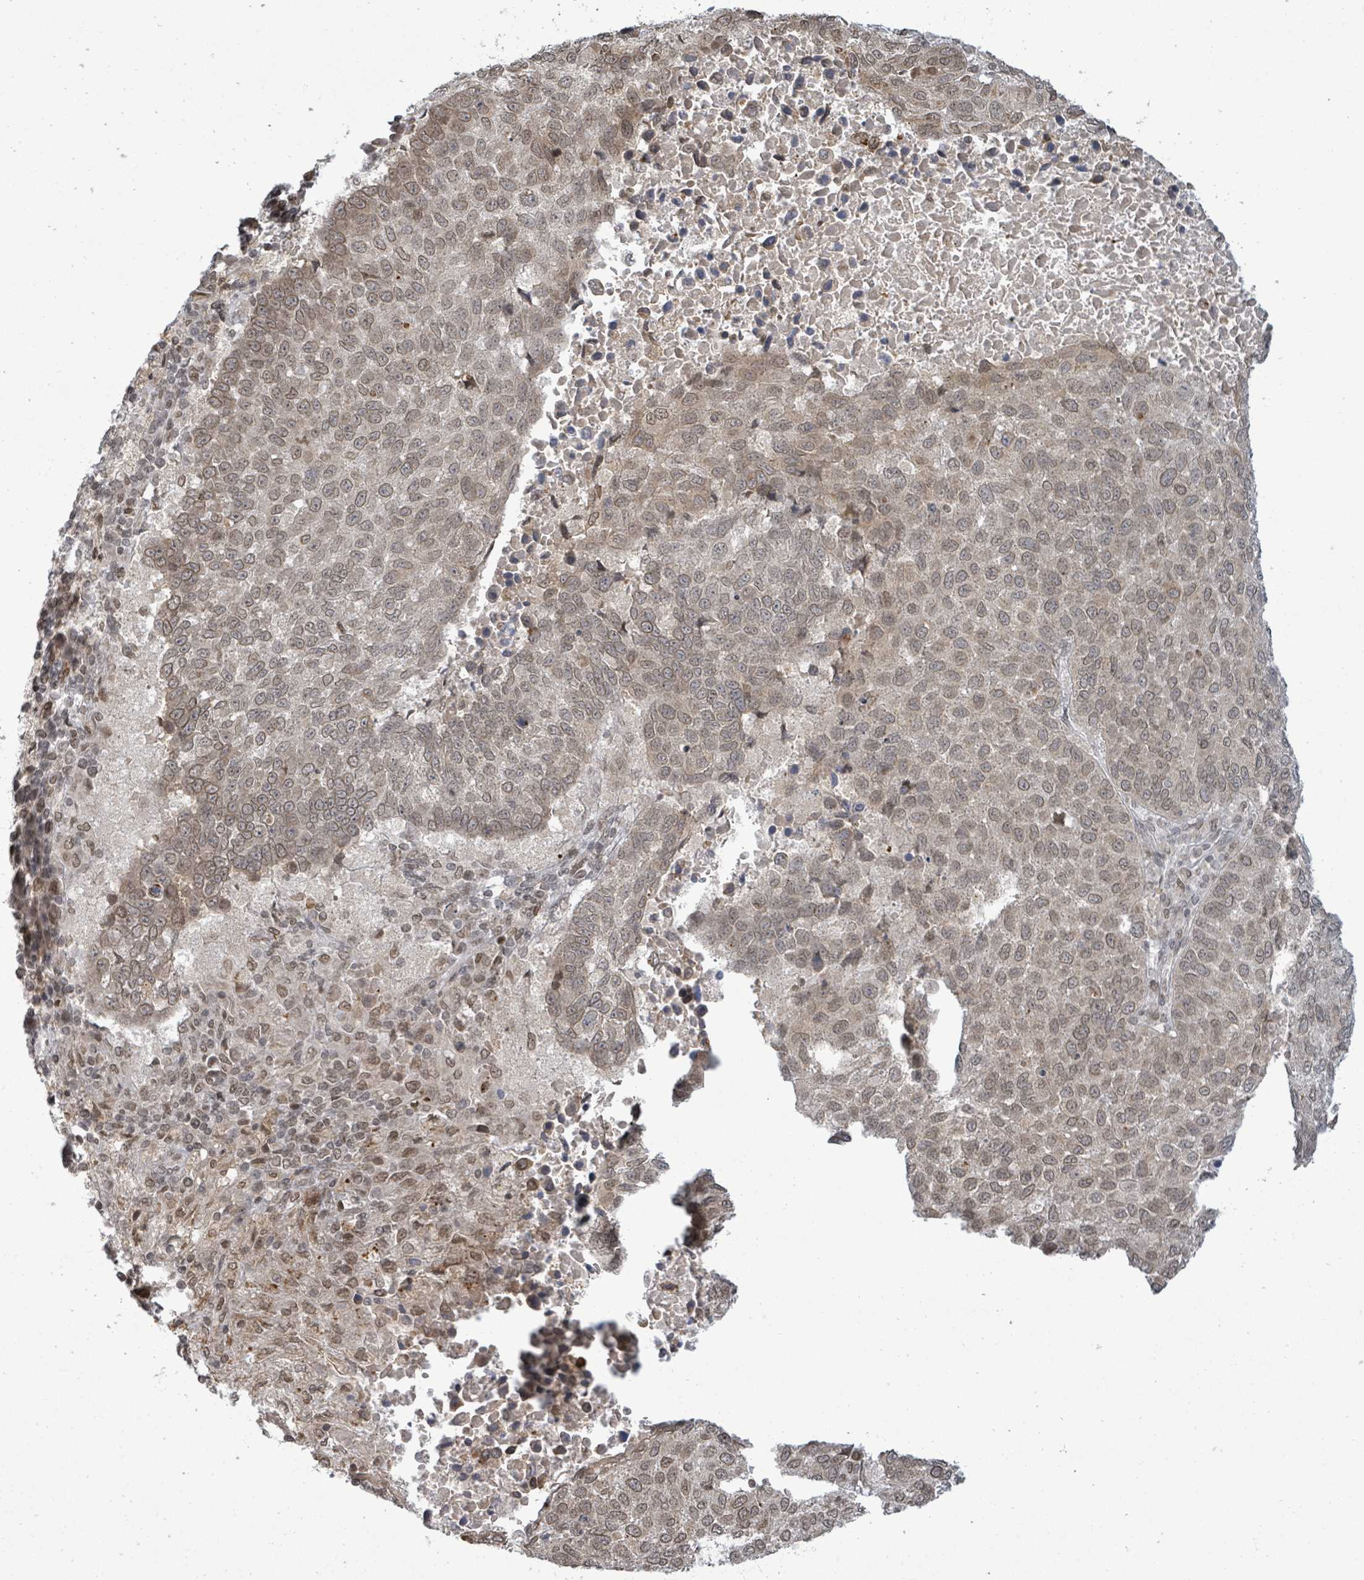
{"staining": {"intensity": "weak", "quantity": ">75%", "location": "cytoplasmic/membranous,nuclear"}, "tissue": "lung cancer", "cell_type": "Tumor cells", "image_type": "cancer", "snomed": [{"axis": "morphology", "description": "Squamous cell carcinoma, NOS"}, {"axis": "topography", "description": "Lung"}], "caption": "Immunohistochemical staining of lung cancer demonstrates weak cytoplasmic/membranous and nuclear protein staining in about >75% of tumor cells. (DAB IHC, brown staining for protein, blue staining for nuclei).", "gene": "SBF2", "patient": {"sex": "male", "age": 73}}